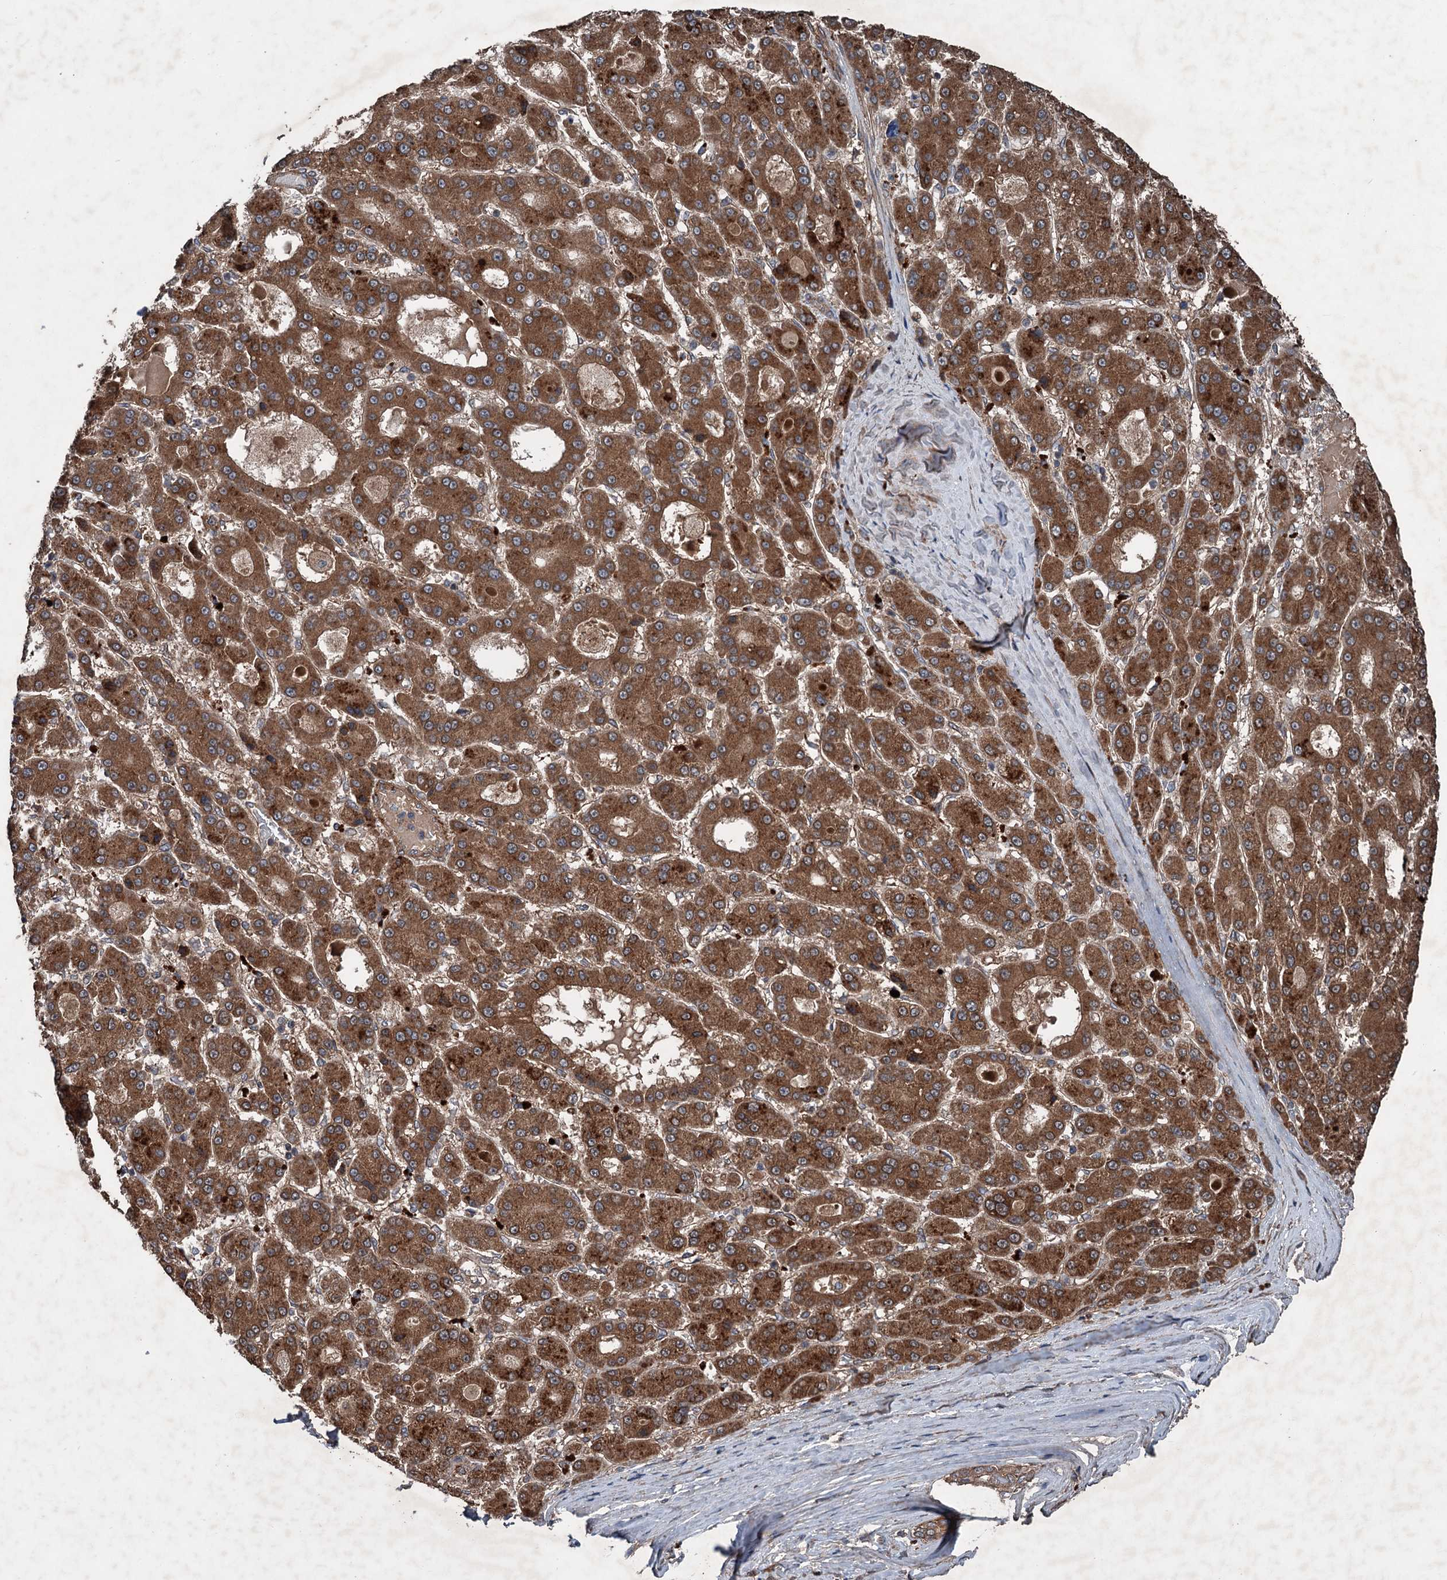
{"staining": {"intensity": "strong", "quantity": ">75%", "location": "cytoplasmic/membranous"}, "tissue": "liver cancer", "cell_type": "Tumor cells", "image_type": "cancer", "snomed": [{"axis": "morphology", "description": "Carcinoma, Hepatocellular, NOS"}, {"axis": "topography", "description": "Liver"}], "caption": "A brown stain highlights strong cytoplasmic/membranous staining of a protein in liver cancer (hepatocellular carcinoma) tumor cells.", "gene": "RNF214", "patient": {"sex": "male", "age": 70}}